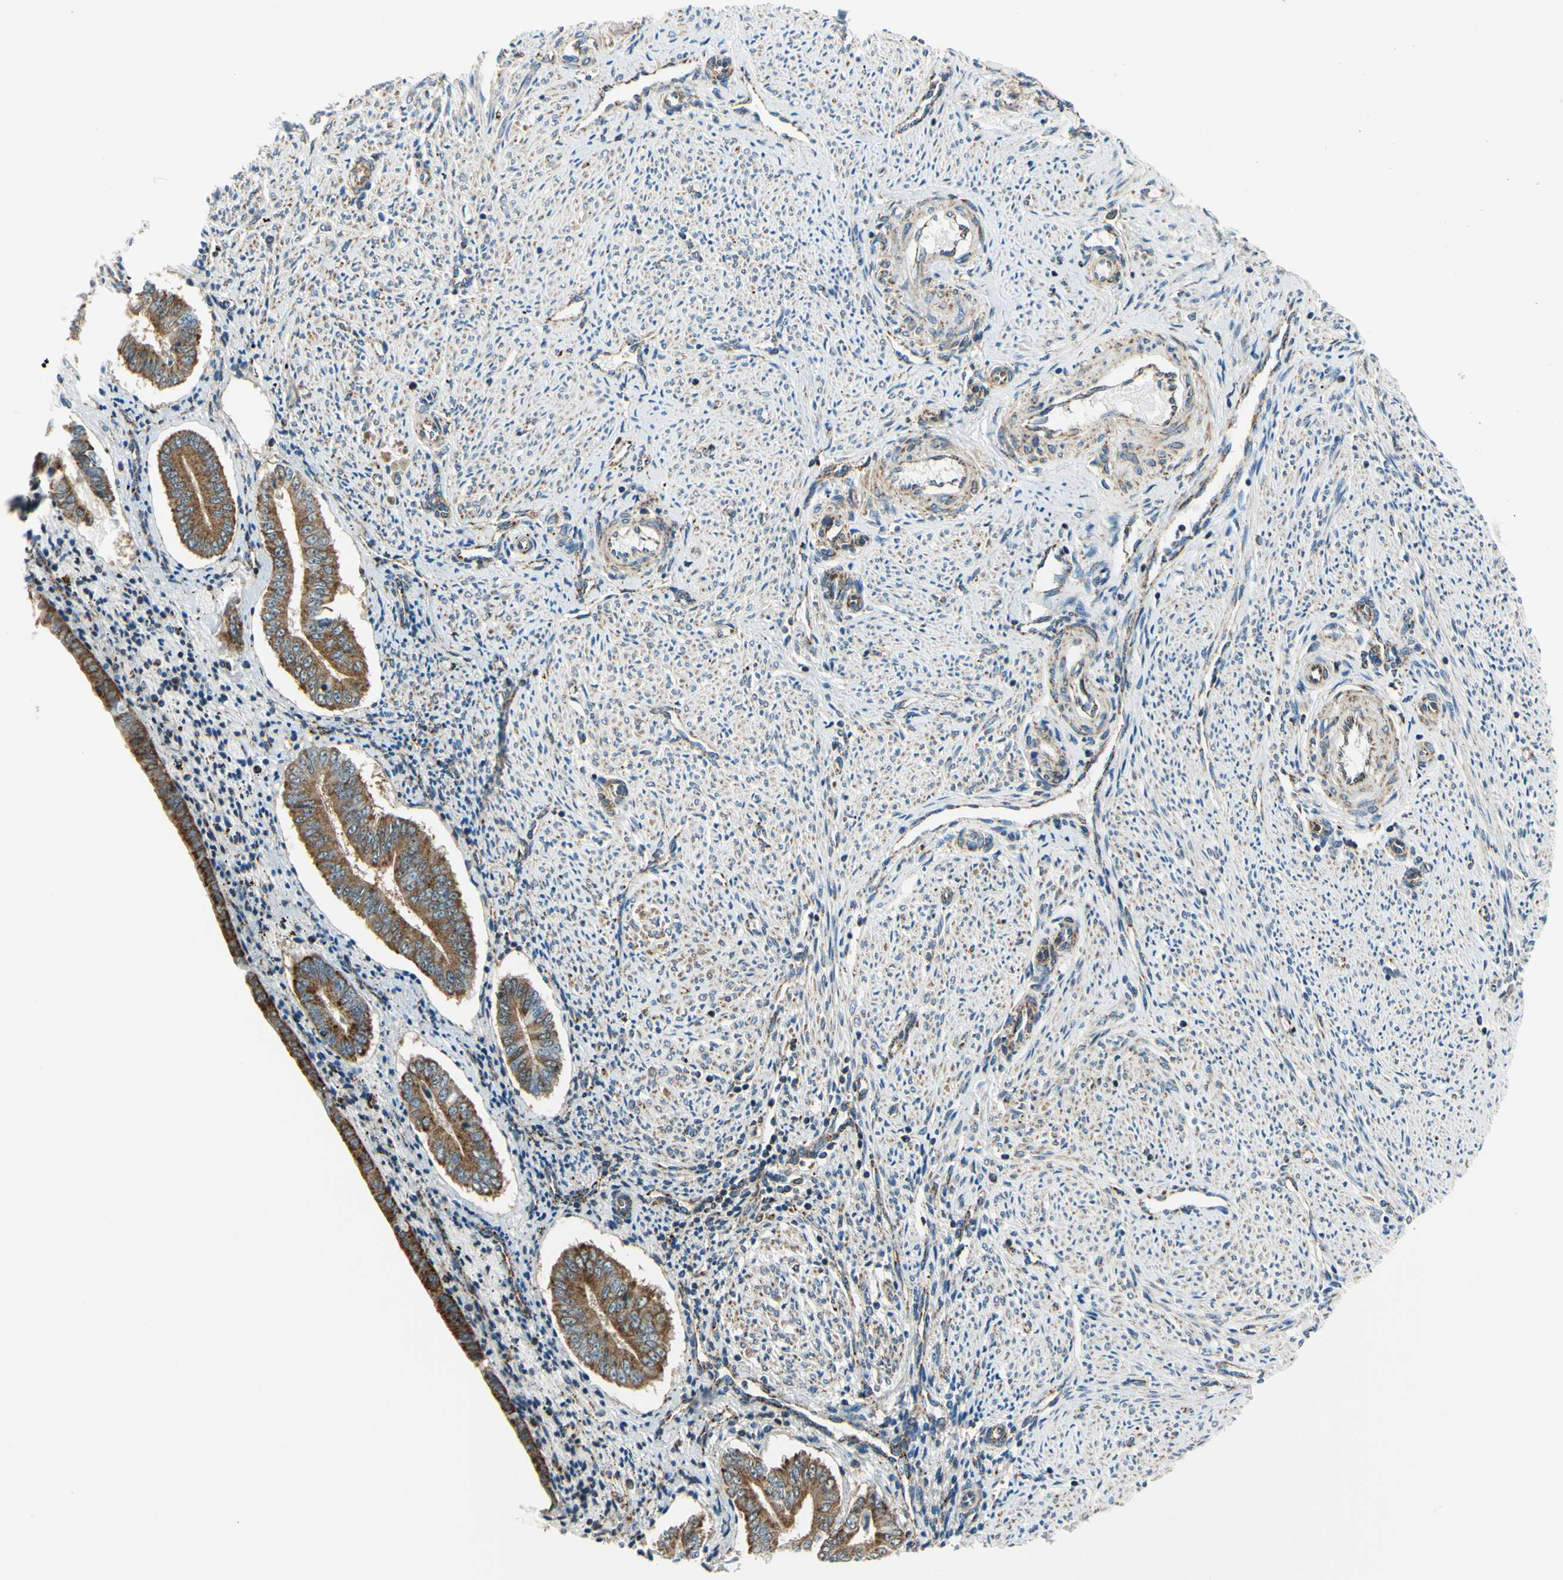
{"staining": {"intensity": "moderate", "quantity": "25%-75%", "location": "cytoplasmic/membranous"}, "tissue": "endometrium", "cell_type": "Cells in endometrial stroma", "image_type": "normal", "snomed": [{"axis": "morphology", "description": "Normal tissue, NOS"}, {"axis": "topography", "description": "Endometrium"}], "caption": "Protein expression analysis of normal human endometrium reveals moderate cytoplasmic/membranous staining in about 25%-75% of cells in endometrial stroma.", "gene": "MAVS", "patient": {"sex": "female", "age": 42}}